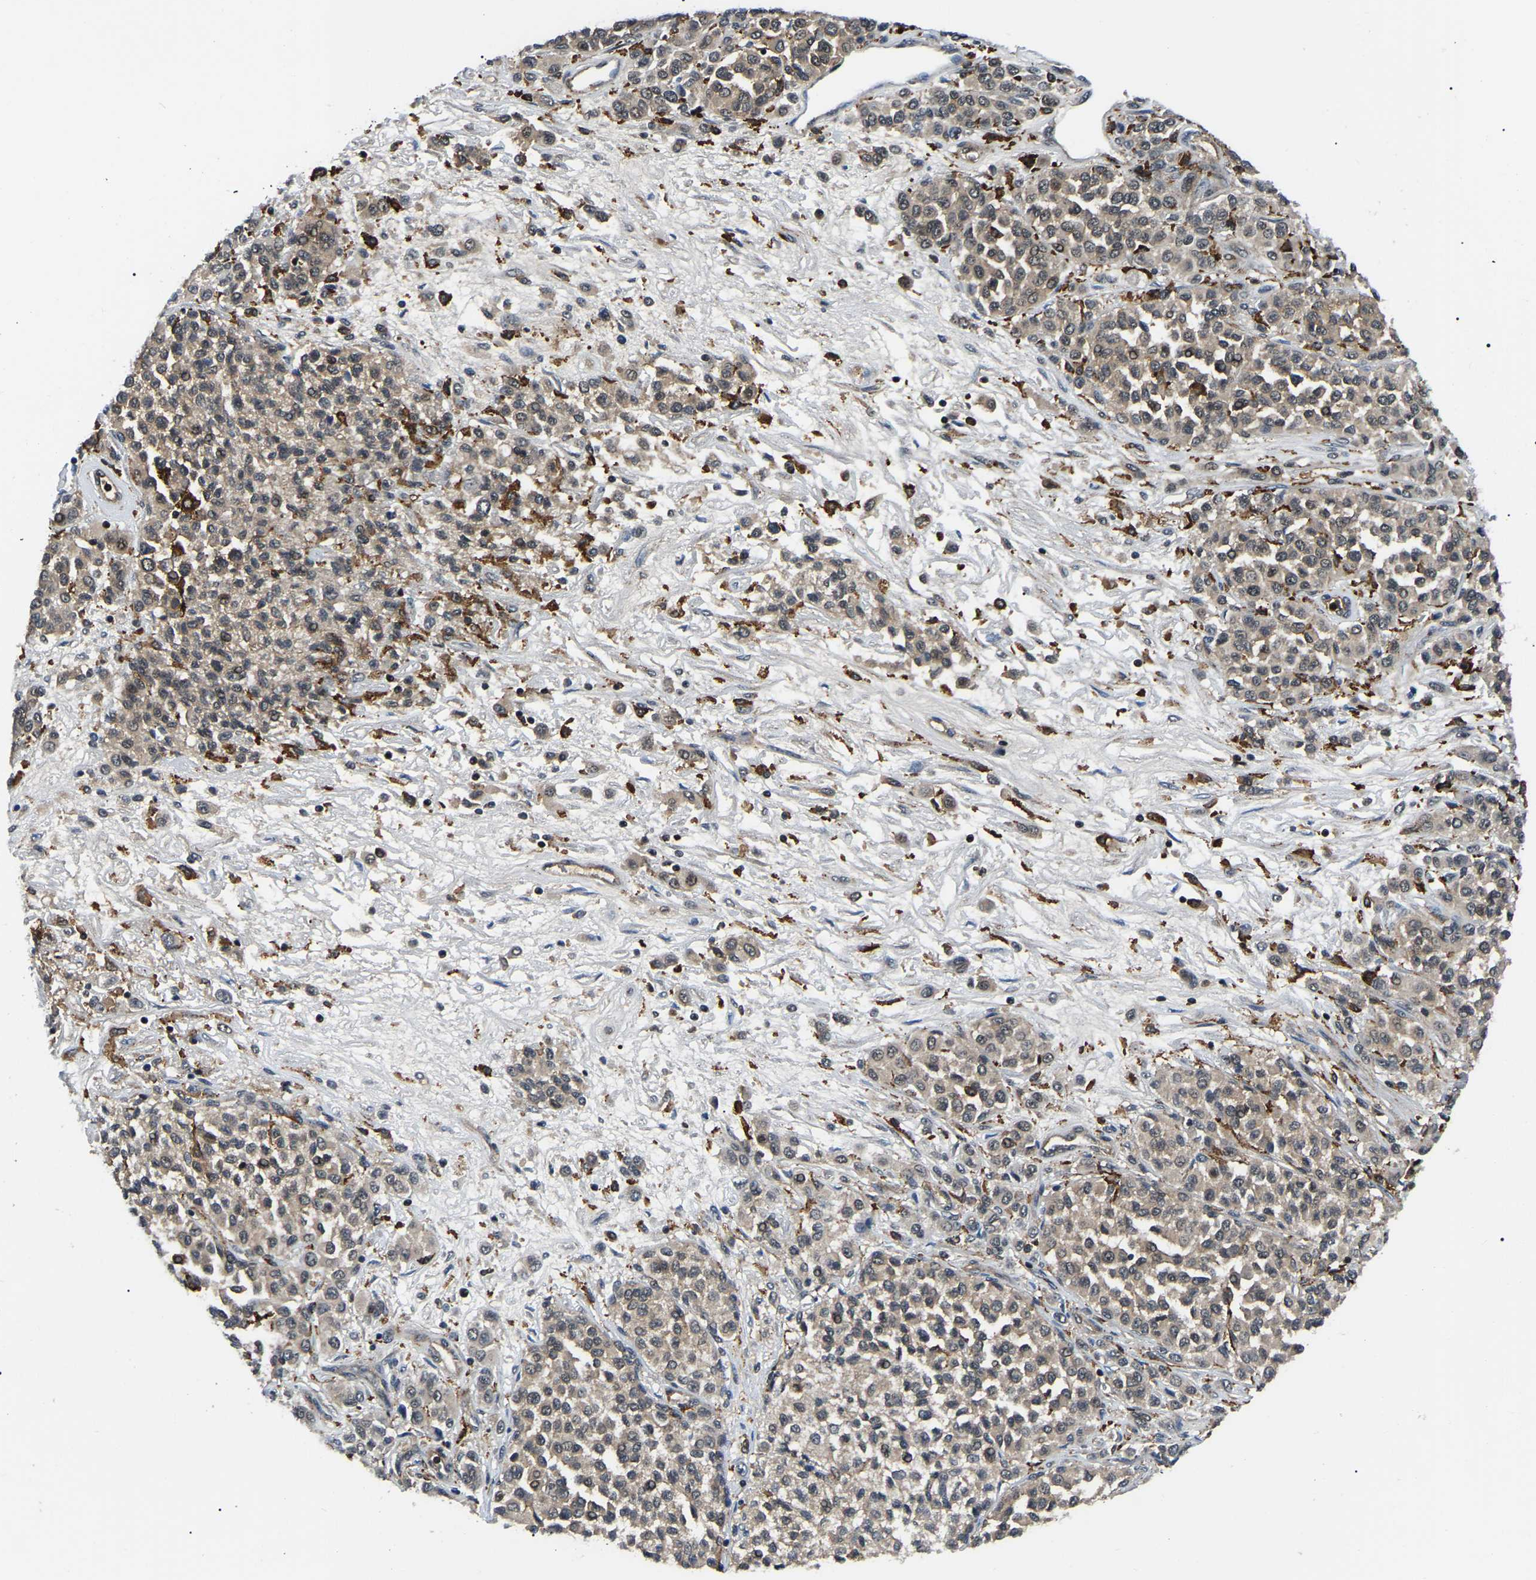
{"staining": {"intensity": "weak", "quantity": ">75%", "location": "cytoplasmic/membranous"}, "tissue": "melanoma", "cell_type": "Tumor cells", "image_type": "cancer", "snomed": [{"axis": "morphology", "description": "Malignant melanoma, Metastatic site"}, {"axis": "topography", "description": "Pancreas"}], "caption": "IHC micrograph of melanoma stained for a protein (brown), which reveals low levels of weak cytoplasmic/membranous positivity in approximately >75% of tumor cells.", "gene": "RRP1B", "patient": {"sex": "female", "age": 30}}